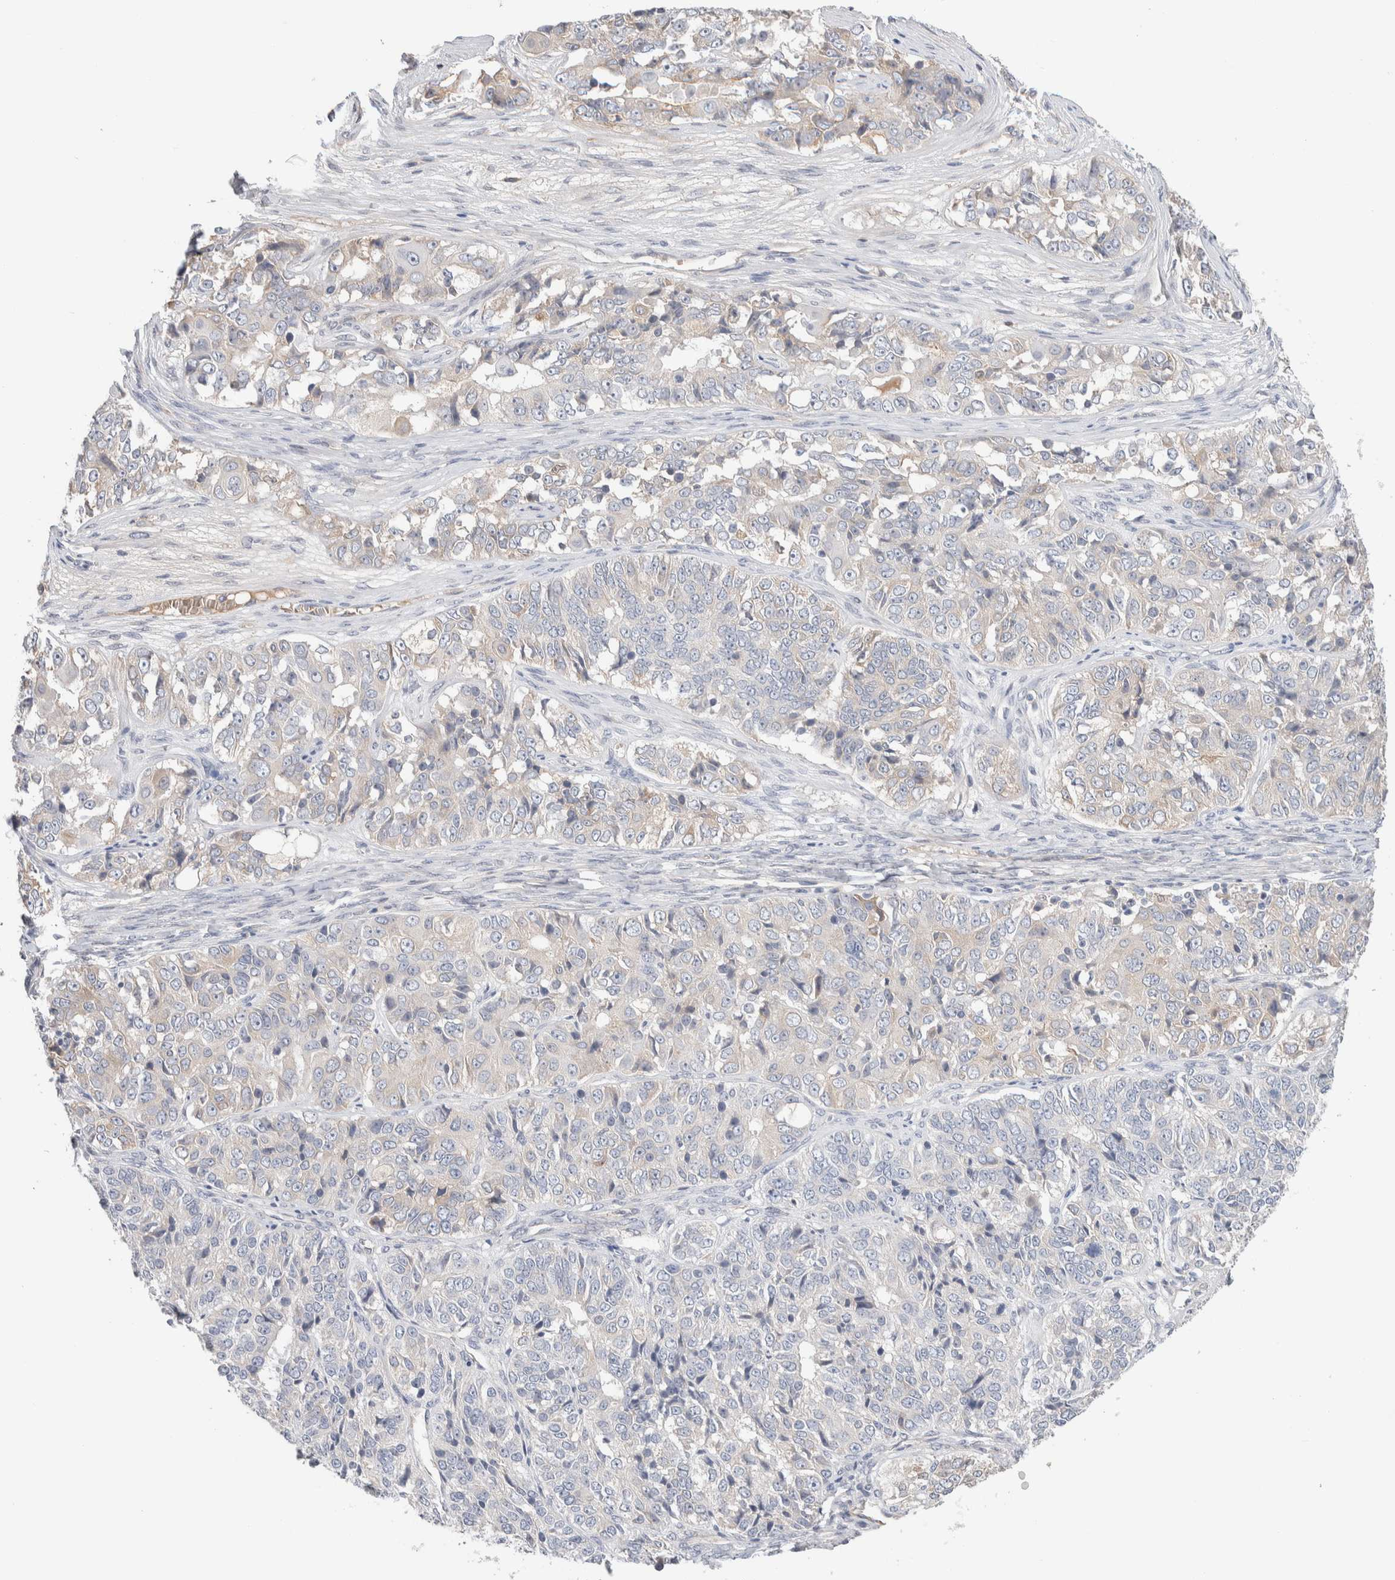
{"staining": {"intensity": "negative", "quantity": "none", "location": "none"}, "tissue": "ovarian cancer", "cell_type": "Tumor cells", "image_type": "cancer", "snomed": [{"axis": "morphology", "description": "Carcinoma, endometroid"}, {"axis": "topography", "description": "Ovary"}], "caption": "The histopathology image shows no significant expression in tumor cells of endometroid carcinoma (ovarian).", "gene": "RUSF1", "patient": {"sex": "female", "age": 51}}